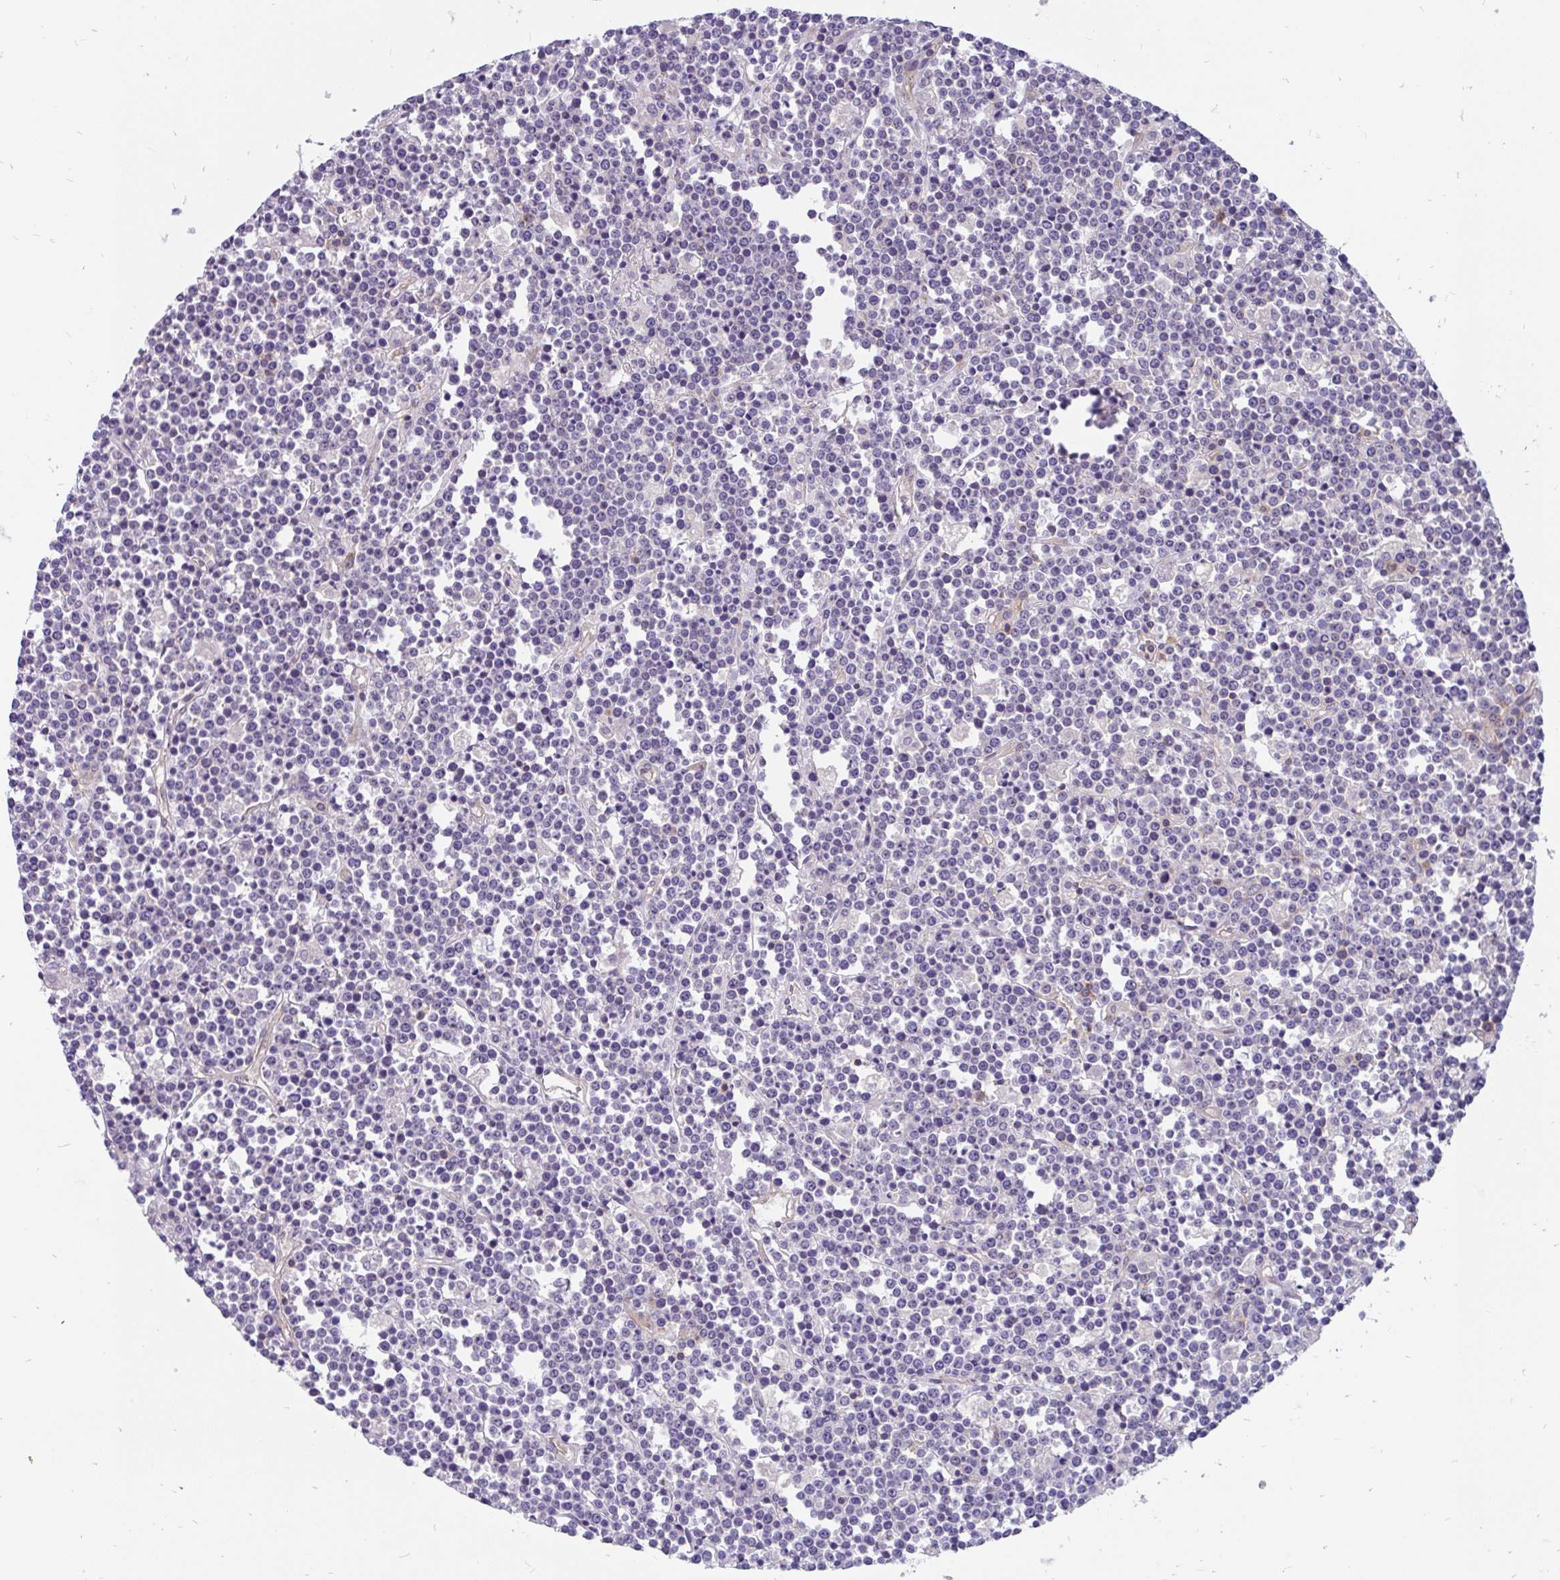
{"staining": {"intensity": "negative", "quantity": "none", "location": "none"}, "tissue": "lymphoma", "cell_type": "Tumor cells", "image_type": "cancer", "snomed": [{"axis": "morphology", "description": "Malignant lymphoma, non-Hodgkin's type, High grade"}, {"axis": "topography", "description": "Ovary"}], "caption": "Tumor cells are negative for brown protein staining in malignant lymphoma, non-Hodgkin's type (high-grade).", "gene": "LRRC26", "patient": {"sex": "female", "age": 56}}